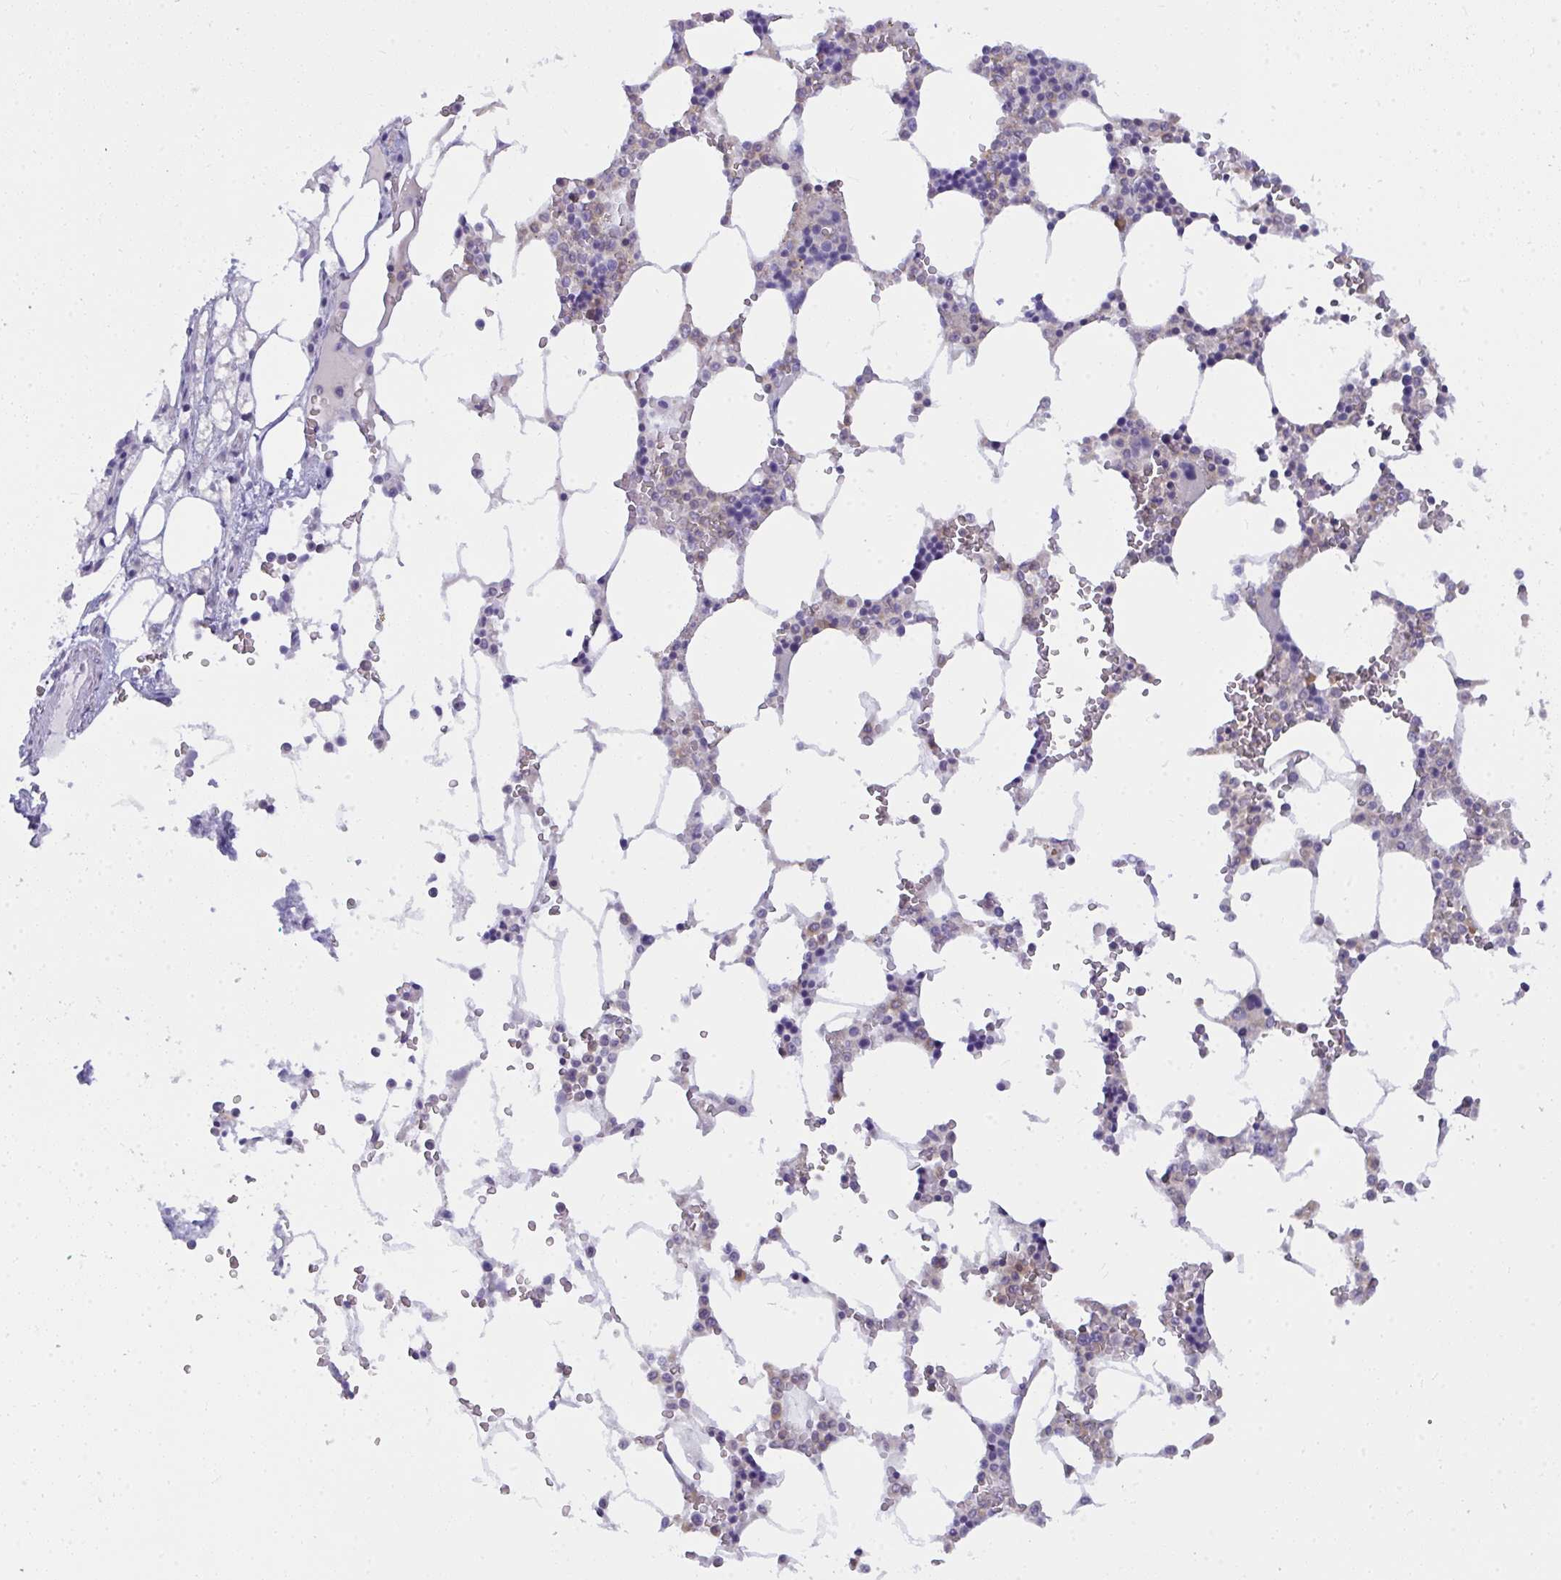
{"staining": {"intensity": "moderate", "quantity": "<25%", "location": "cytoplasmic/membranous"}, "tissue": "bone marrow", "cell_type": "Hematopoietic cells", "image_type": "normal", "snomed": [{"axis": "morphology", "description": "Normal tissue, NOS"}, {"axis": "topography", "description": "Bone marrow"}], "caption": "The immunohistochemical stain shows moderate cytoplasmic/membranous expression in hematopoietic cells of normal bone marrow.", "gene": "SLC30A6", "patient": {"sex": "male", "age": 64}}